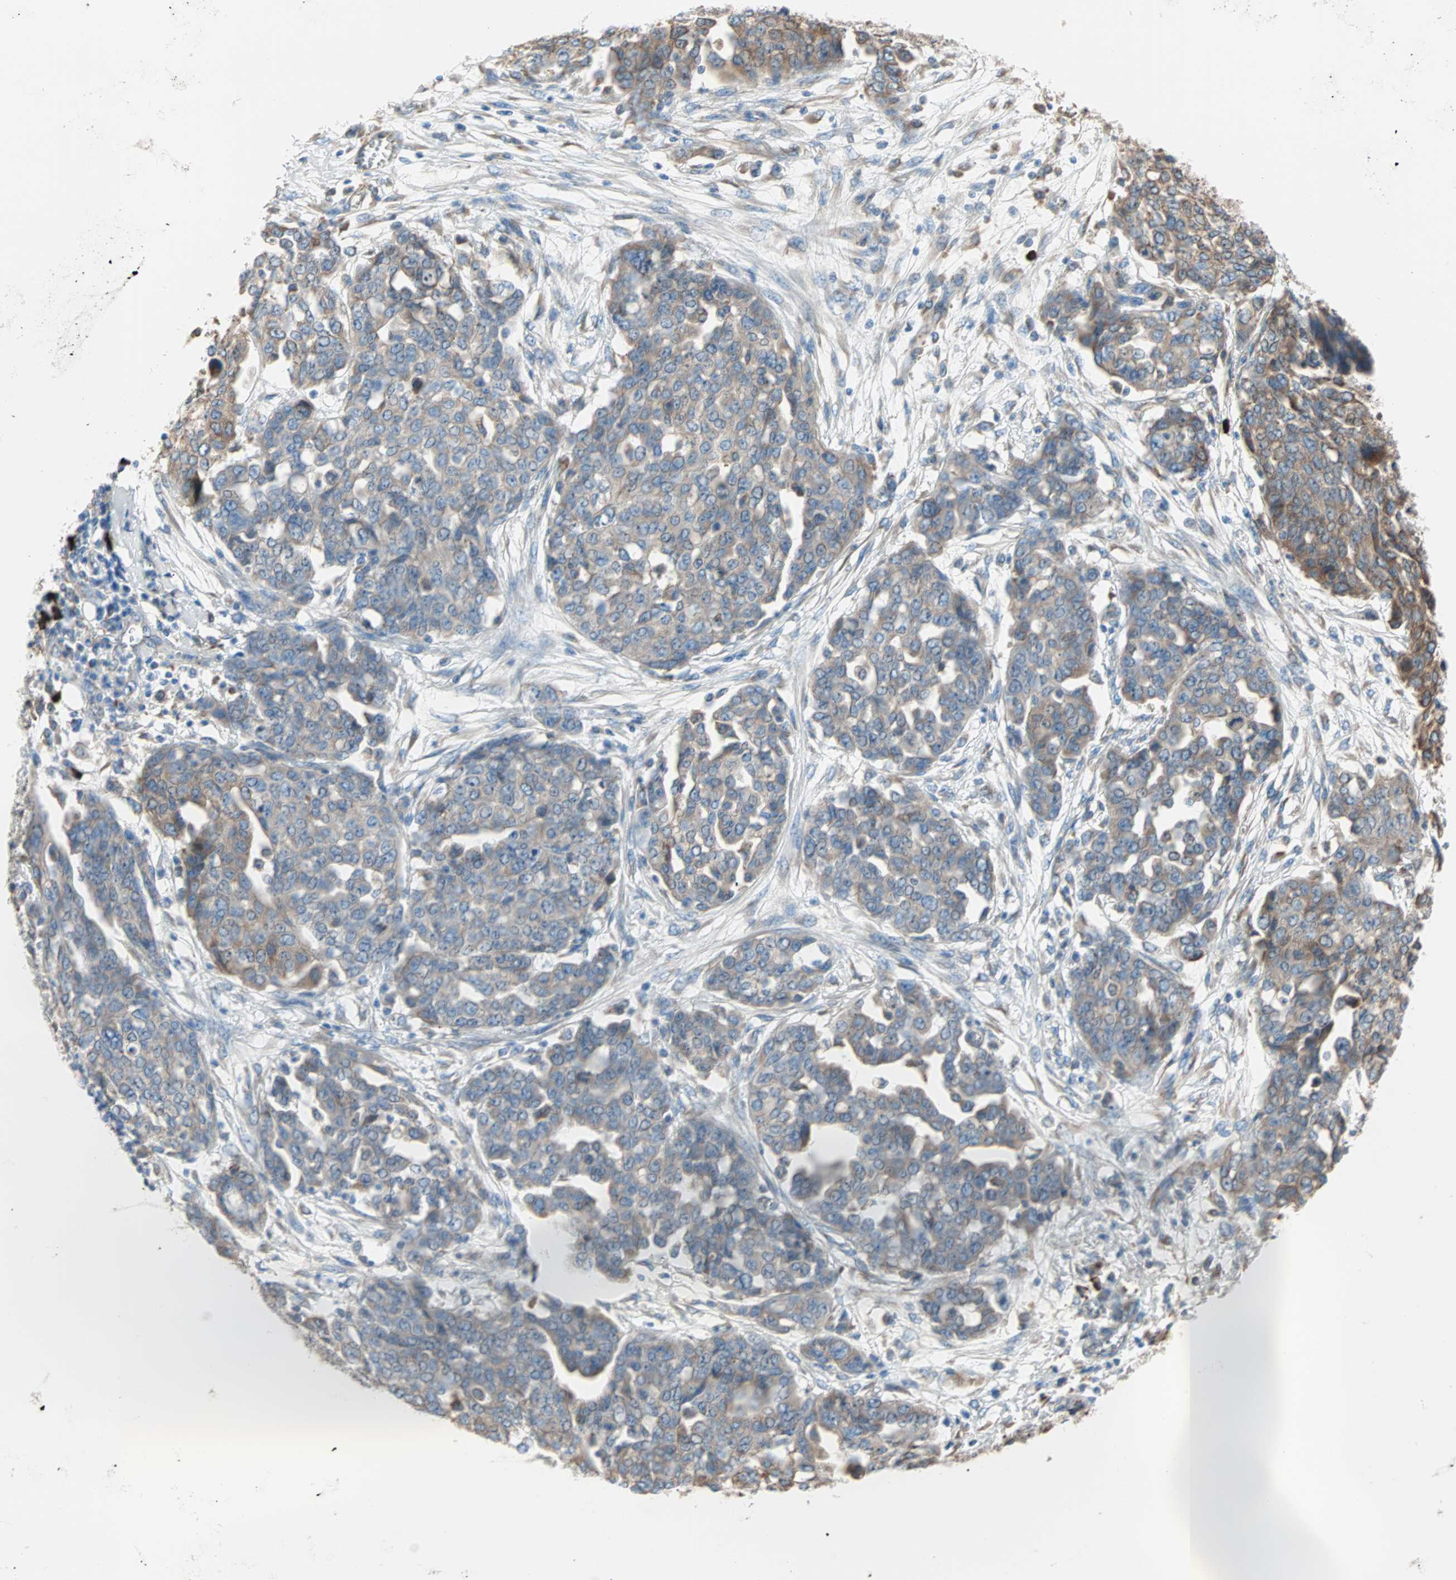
{"staining": {"intensity": "moderate", "quantity": ">75%", "location": "cytoplasmic/membranous"}, "tissue": "ovarian cancer", "cell_type": "Tumor cells", "image_type": "cancer", "snomed": [{"axis": "morphology", "description": "Cystadenocarcinoma, serous, NOS"}, {"axis": "topography", "description": "Soft tissue"}, {"axis": "topography", "description": "Ovary"}], "caption": "A micrograph of human ovarian serous cystadenocarcinoma stained for a protein displays moderate cytoplasmic/membranous brown staining in tumor cells.", "gene": "PLCXD1", "patient": {"sex": "female", "age": 57}}